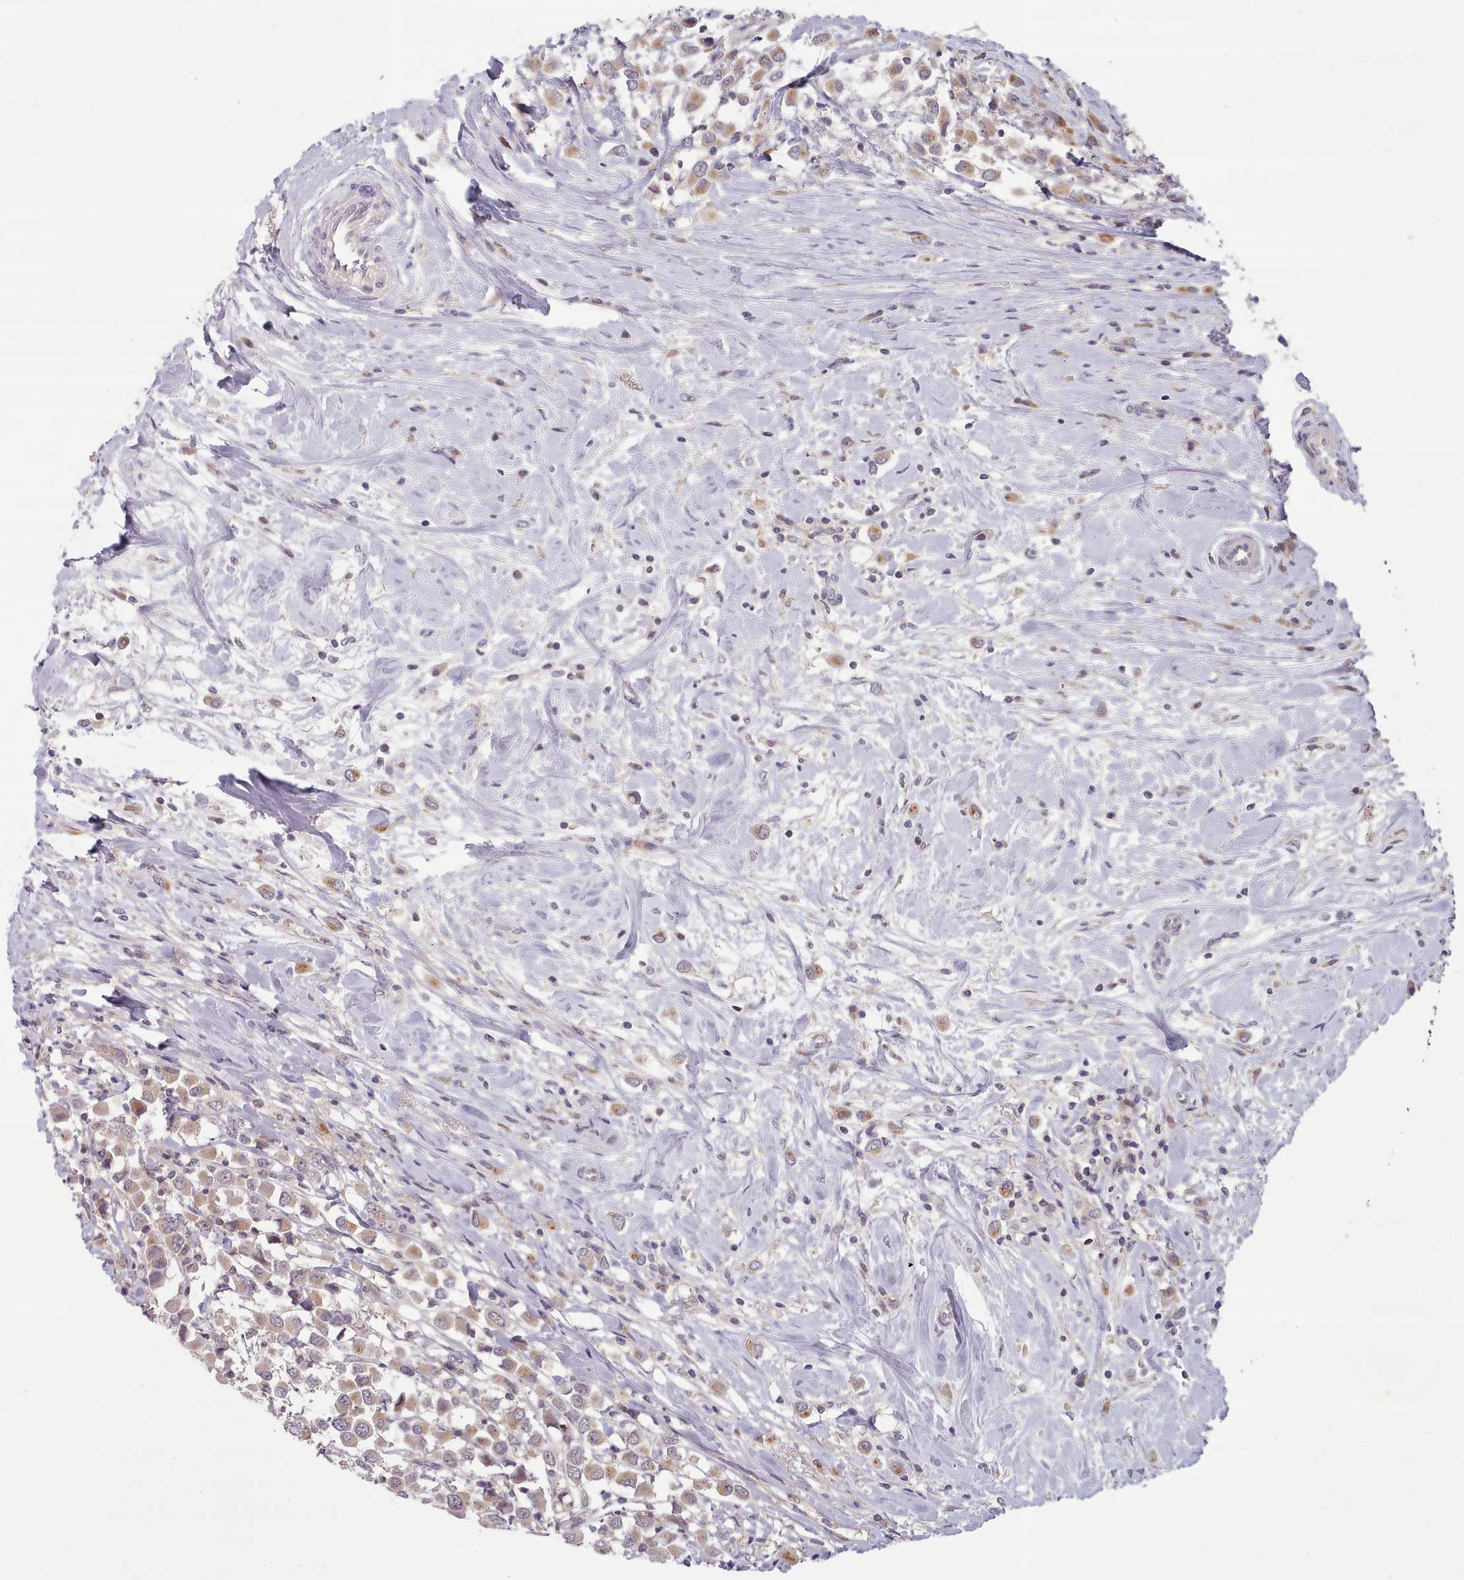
{"staining": {"intensity": "moderate", "quantity": ">75%", "location": "cytoplasmic/membranous"}, "tissue": "breast cancer", "cell_type": "Tumor cells", "image_type": "cancer", "snomed": [{"axis": "morphology", "description": "Duct carcinoma"}, {"axis": "topography", "description": "Breast"}], "caption": "Invasive ductal carcinoma (breast) stained with a protein marker exhibits moderate staining in tumor cells.", "gene": "CLNS1A", "patient": {"sex": "female", "age": 61}}